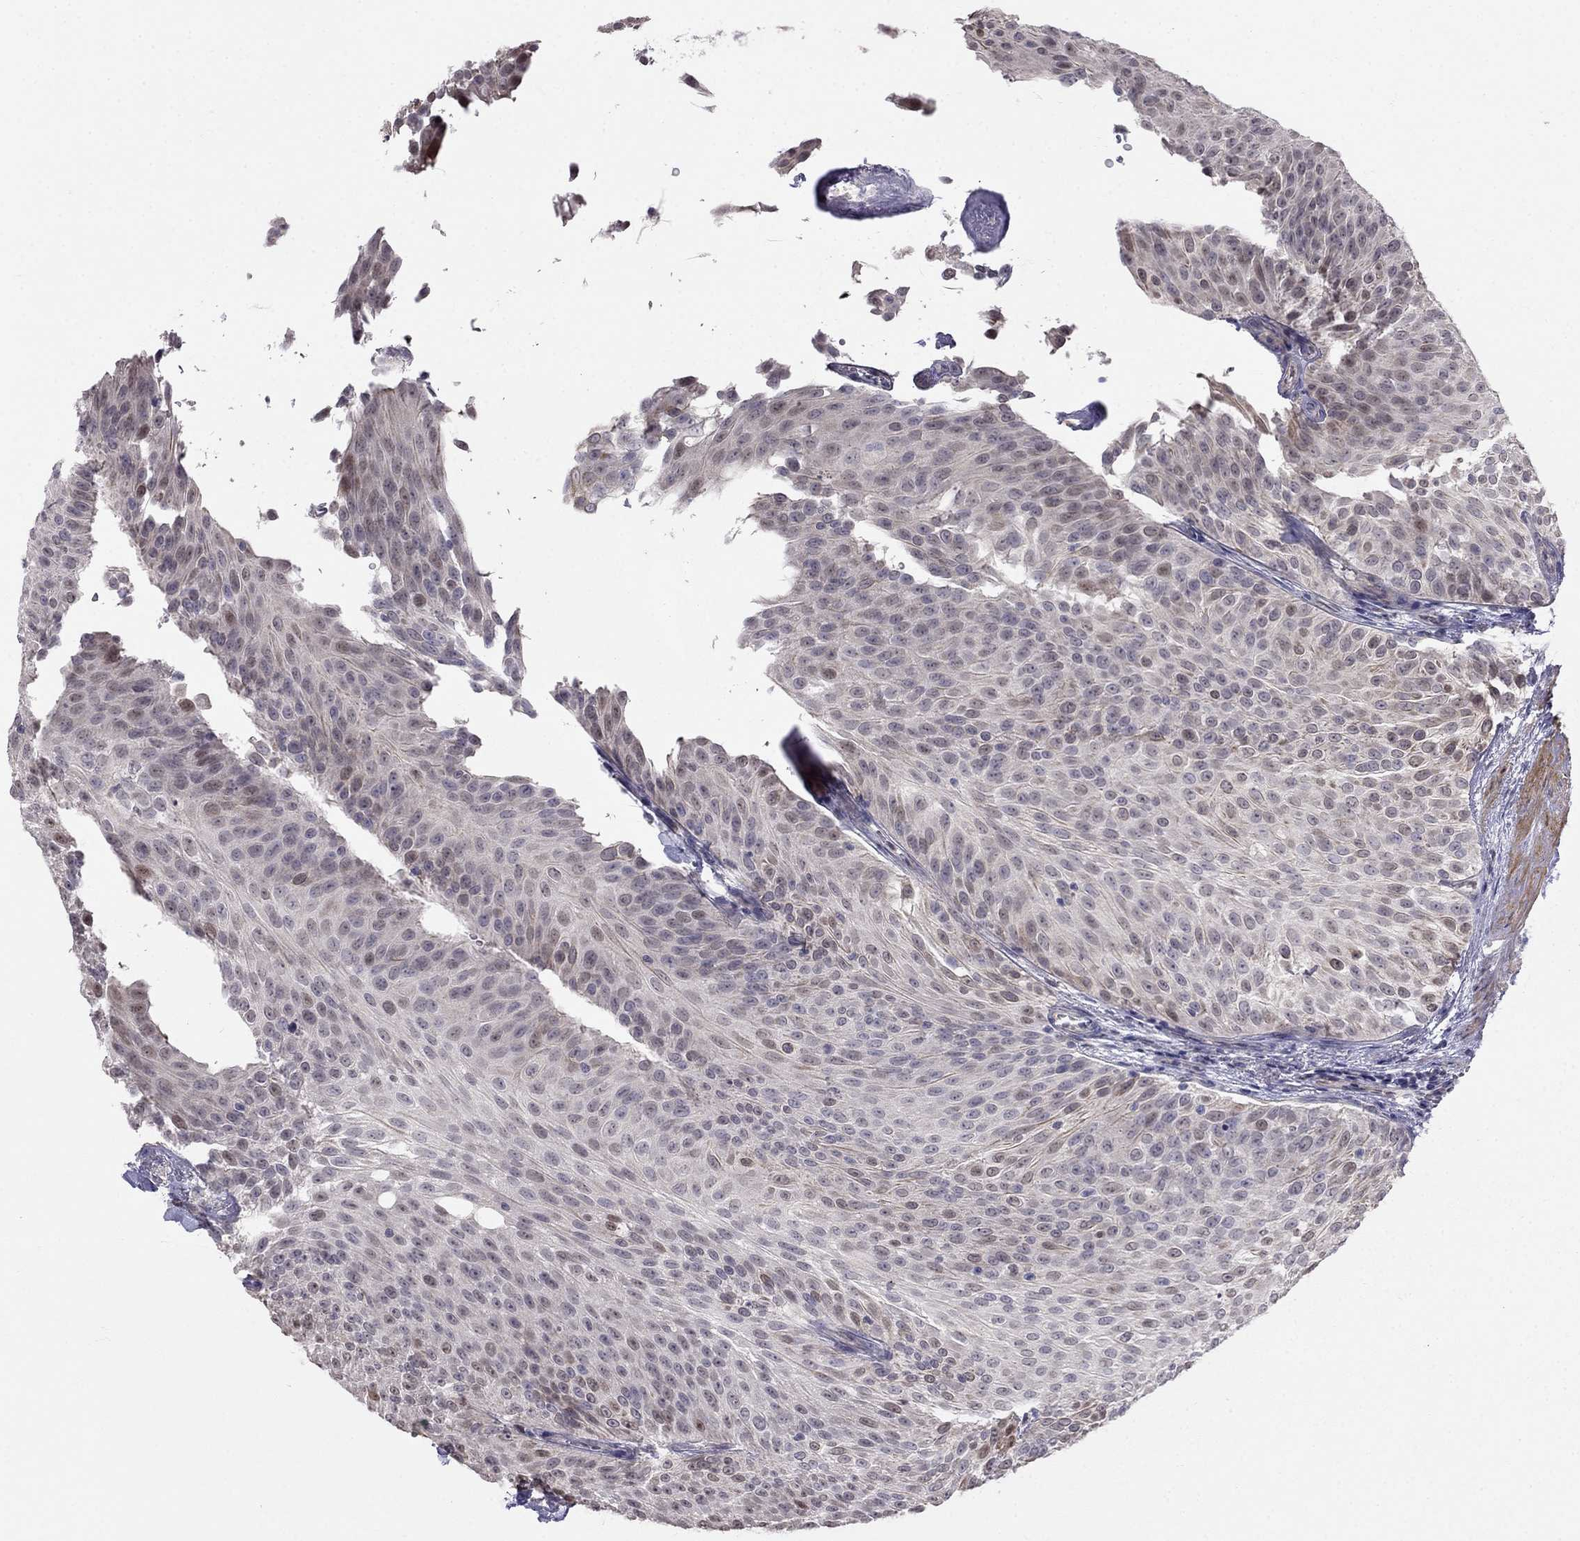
{"staining": {"intensity": "weak", "quantity": "<25%", "location": "nuclear"}, "tissue": "urothelial cancer", "cell_type": "Tumor cells", "image_type": "cancer", "snomed": [{"axis": "morphology", "description": "Urothelial carcinoma, Low grade"}, {"axis": "topography", "description": "Urinary bladder"}], "caption": "Micrograph shows no significant protein staining in tumor cells of urothelial cancer. (Brightfield microscopy of DAB (3,3'-diaminobenzidine) immunohistochemistry (IHC) at high magnification).", "gene": "LRRC39", "patient": {"sex": "male", "age": 78}}